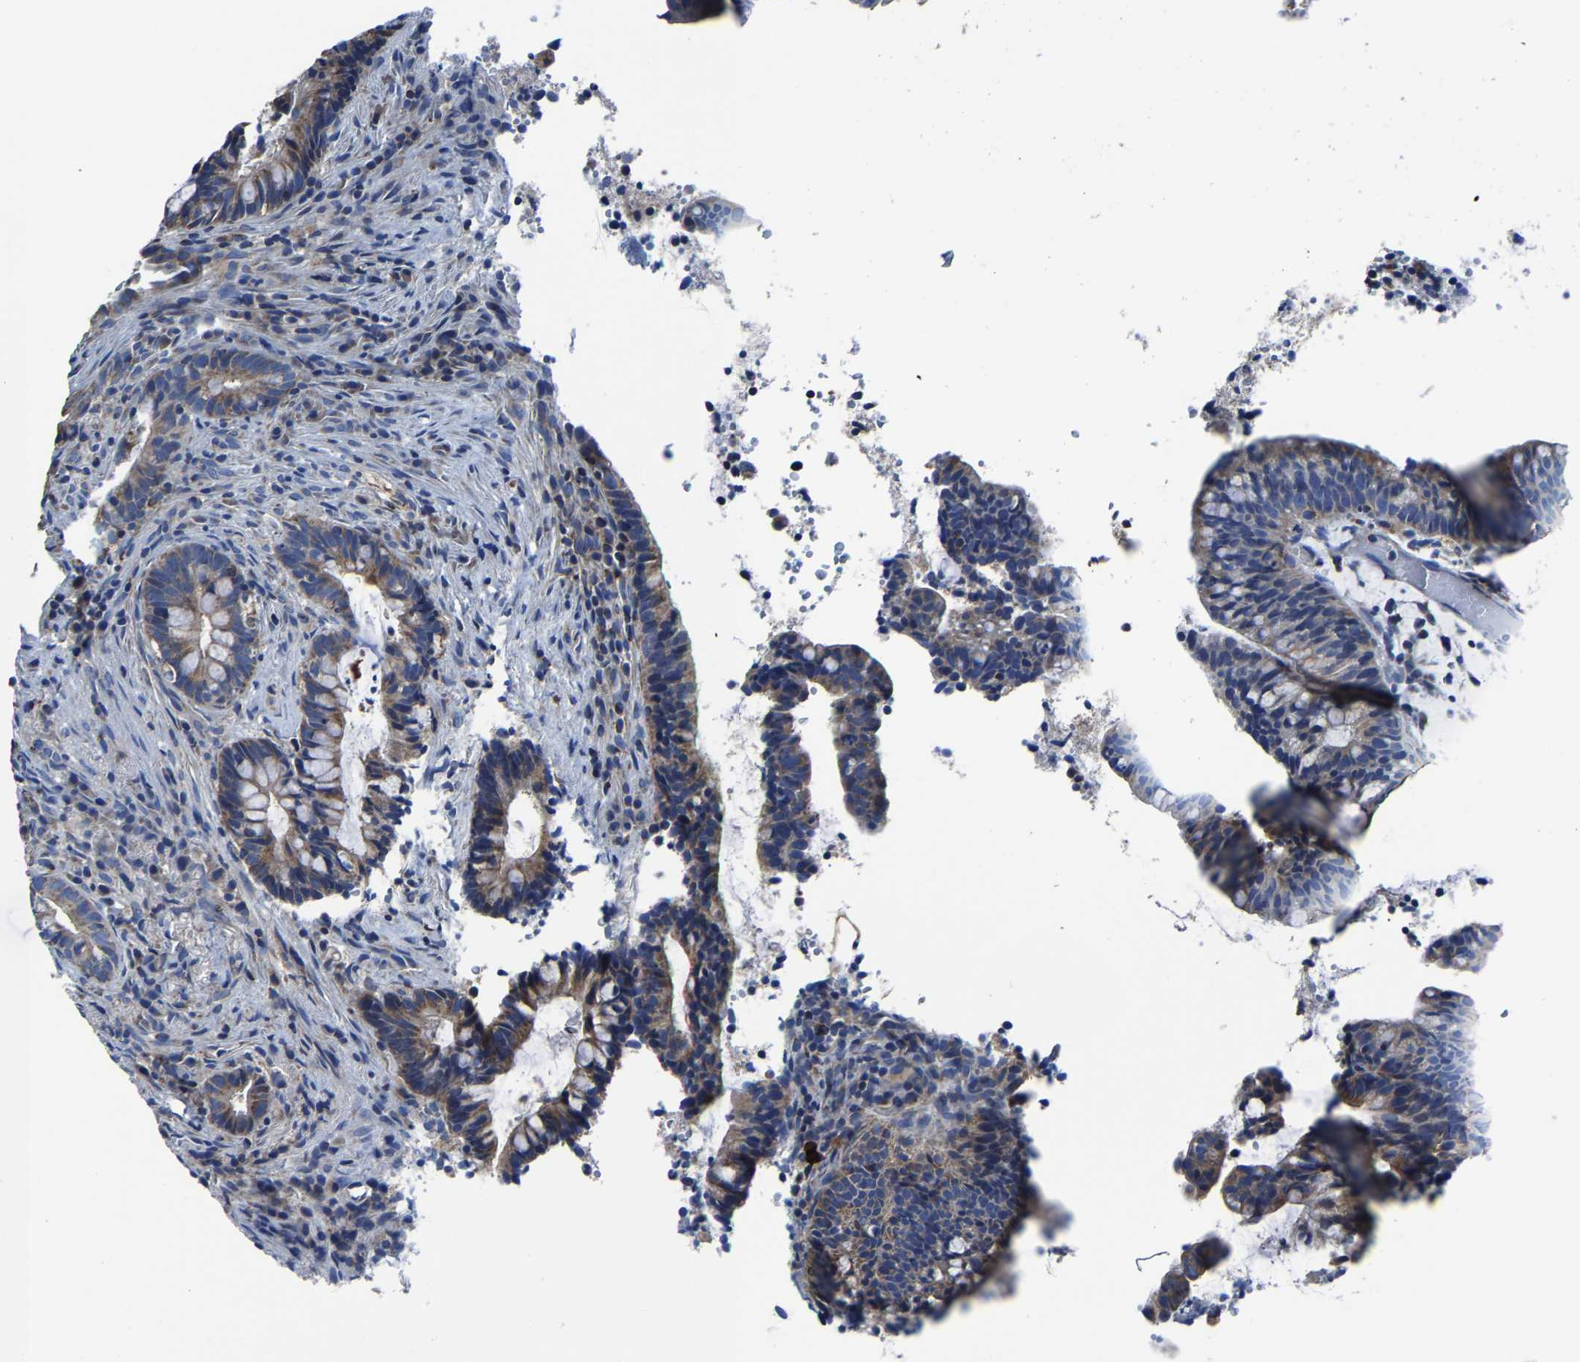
{"staining": {"intensity": "moderate", "quantity": ">75%", "location": "cytoplasmic/membranous"}, "tissue": "colorectal cancer", "cell_type": "Tumor cells", "image_type": "cancer", "snomed": [{"axis": "morphology", "description": "Adenocarcinoma, NOS"}, {"axis": "topography", "description": "Colon"}], "caption": "Immunohistochemistry (DAB (3,3'-diaminobenzidine)) staining of human colorectal cancer (adenocarcinoma) exhibits moderate cytoplasmic/membranous protein expression in approximately >75% of tumor cells.", "gene": "AGK", "patient": {"sex": "female", "age": 66}}